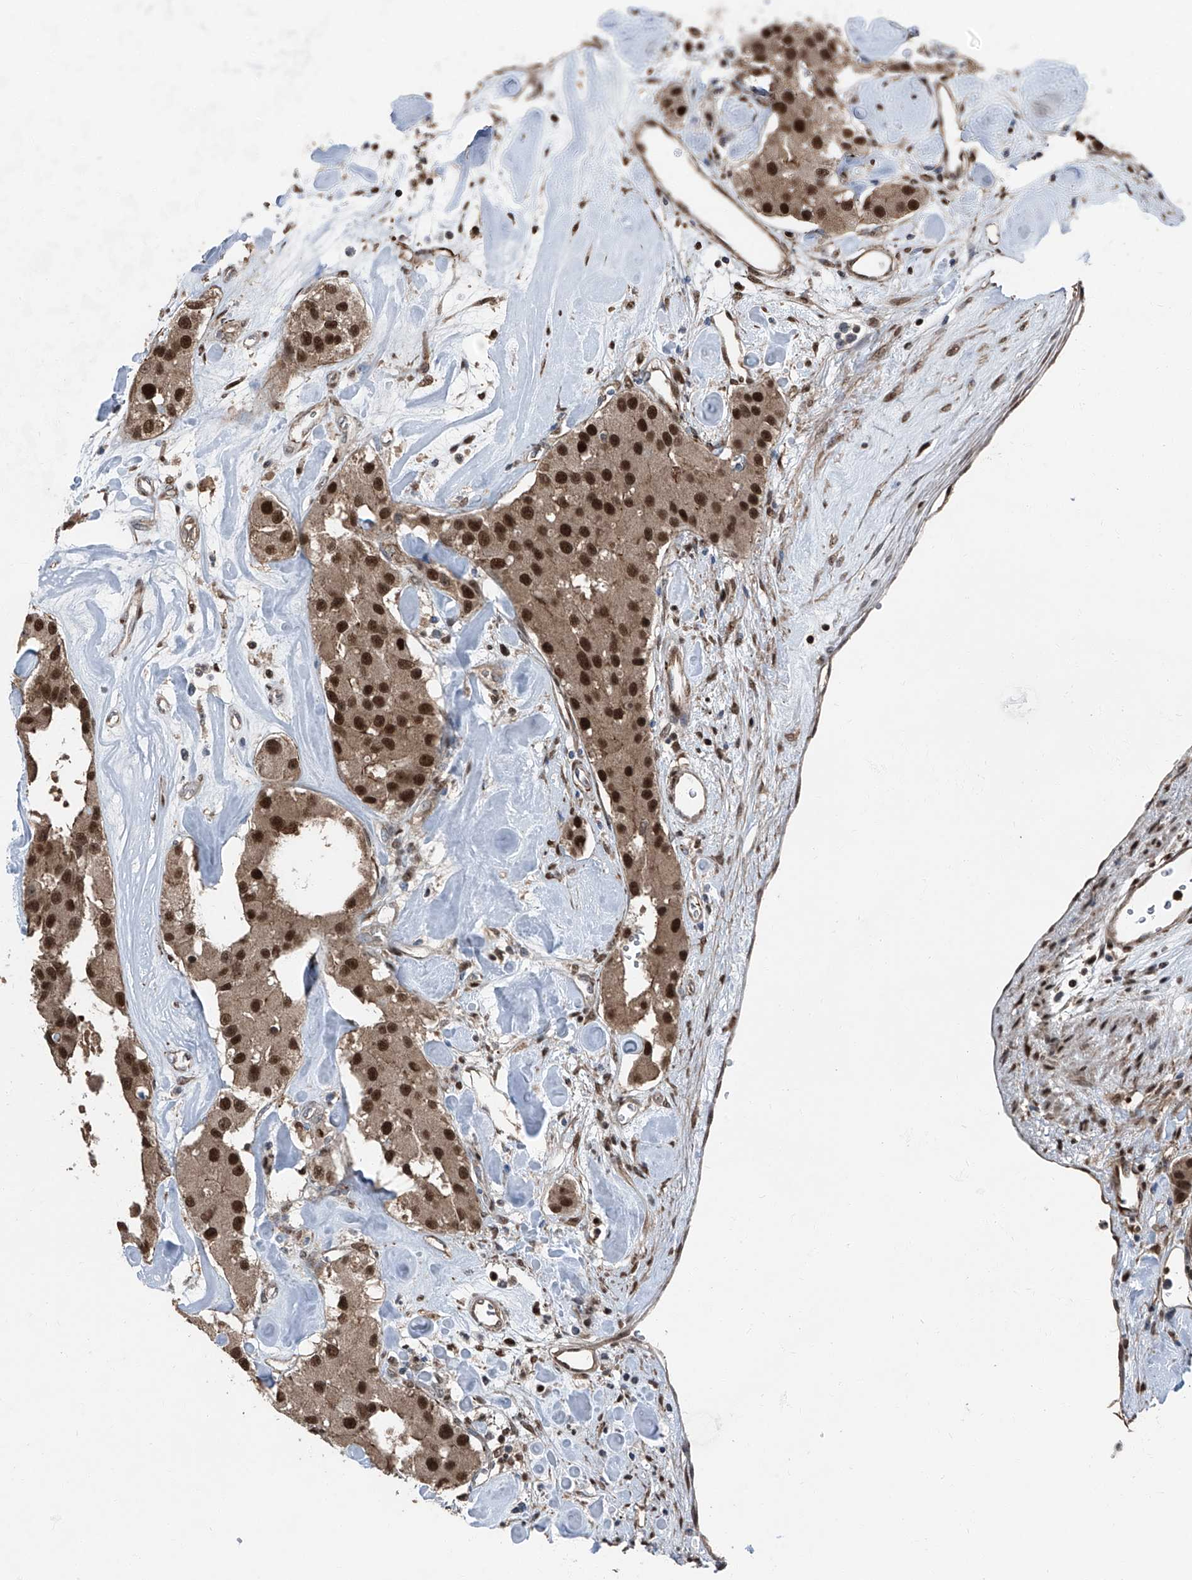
{"staining": {"intensity": "strong", "quantity": ">75%", "location": "cytoplasmic/membranous,nuclear"}, "tissue": "carcinoid", "cell_type": "Tumor cells", "image_type": "cancer", "snomed": [{"axis": "morphology", "description": "Carcinoid, malignant, NOS"}, {"axis": "topography", "description": "Pancreas"}], "caption": "Brown immunohistochemical staining in carcinoid exhibits strong cytoplasmic/membranous and nuclear staining in about >75% of tumor cells.", "gene": "FKBP5", "patient": {"sex": "male", "age": 41}}